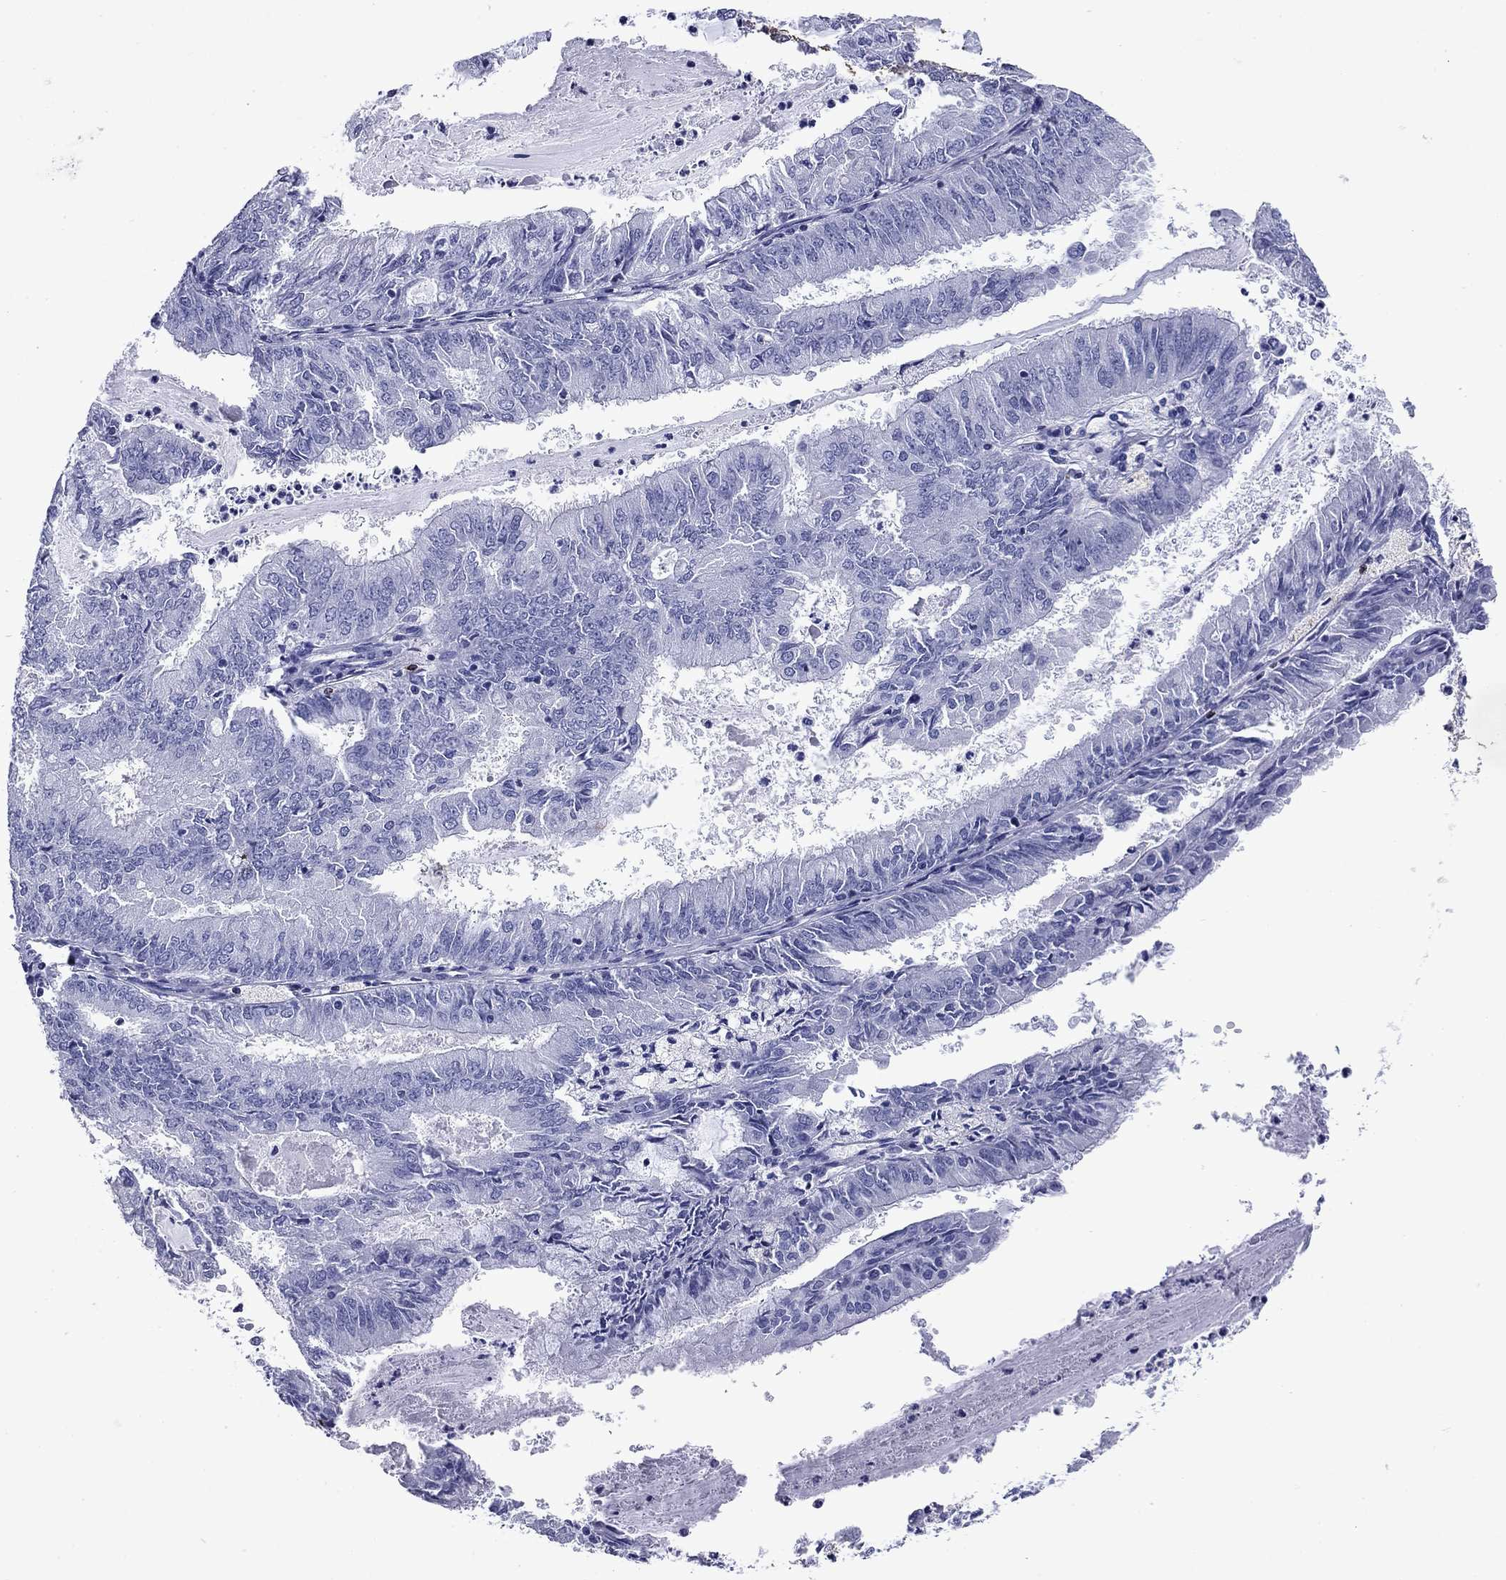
{"staining": {"intensity": "negative", "quantity": "none", "location": "none"}, "tissue": "endometrial cancer", "cell_type": "Tumor cells", "image_type": "cancer", "snomed": [{"axis": "morphology", "description": "Adenocarcinoma, NOS"}, {"axis": "topography", "description": "Endometrium"}], "caption": "Endometrial adenocarcinoma stained for a protein using immunohistochemistry shows no staining tumor cells.", "gene": "GZMK", "patient": {"sex": "female", "age": 57}}